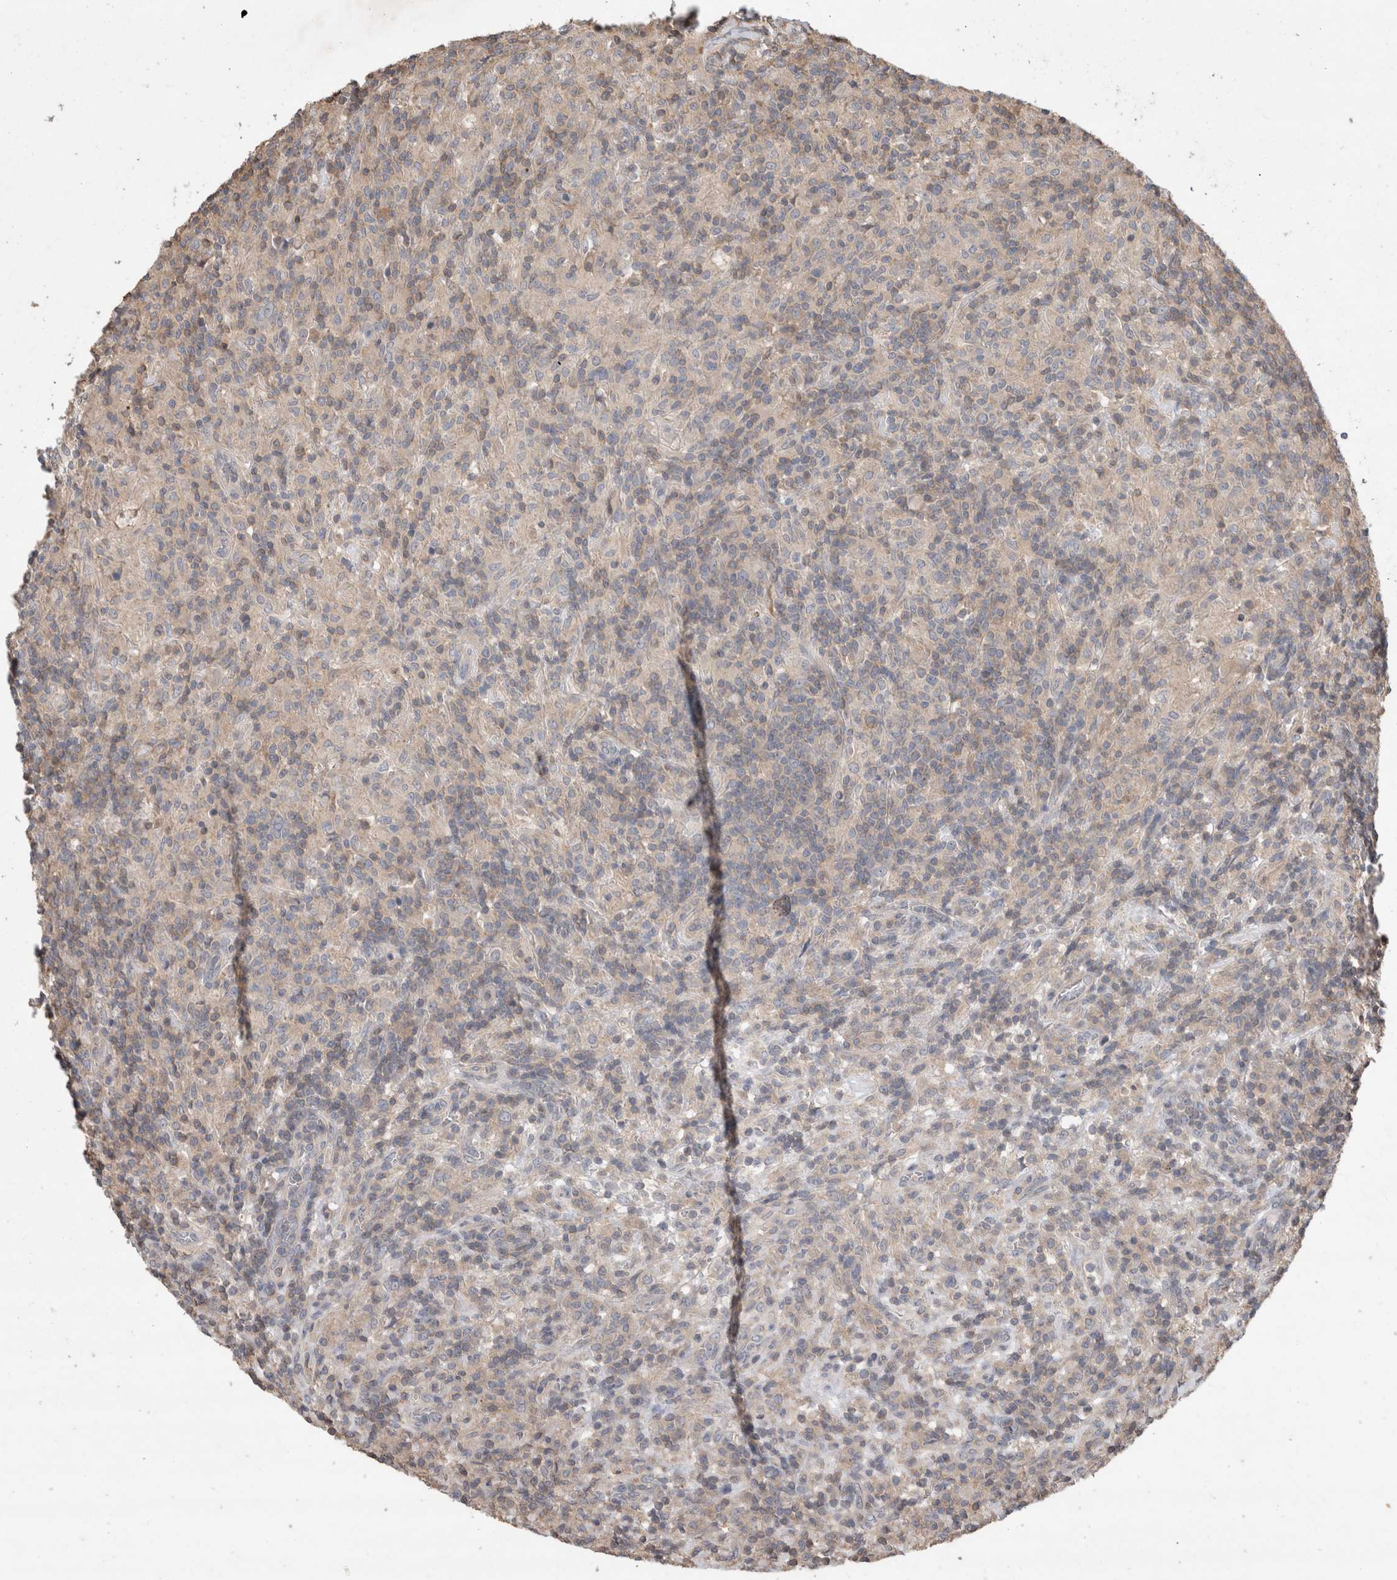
{"staining": {"intensity": "weak", "quantity": "<25%", "location": "cytoplasmic/membranous"}, "tissue": "lymphoma", "cell_type": "Tumor cells", "image_type": "cancer", "snomed": [{"axis": "morphology", "description": "Hodgkin's disease, NOS"}, {"axis": "topography", "description": "Lymph node"}], "caption": "Tumor cells are negative for protein expression in human Hodgkin's disease.", "gene": "TRIM5", "patient": {"sex": "male", "age": 70}}